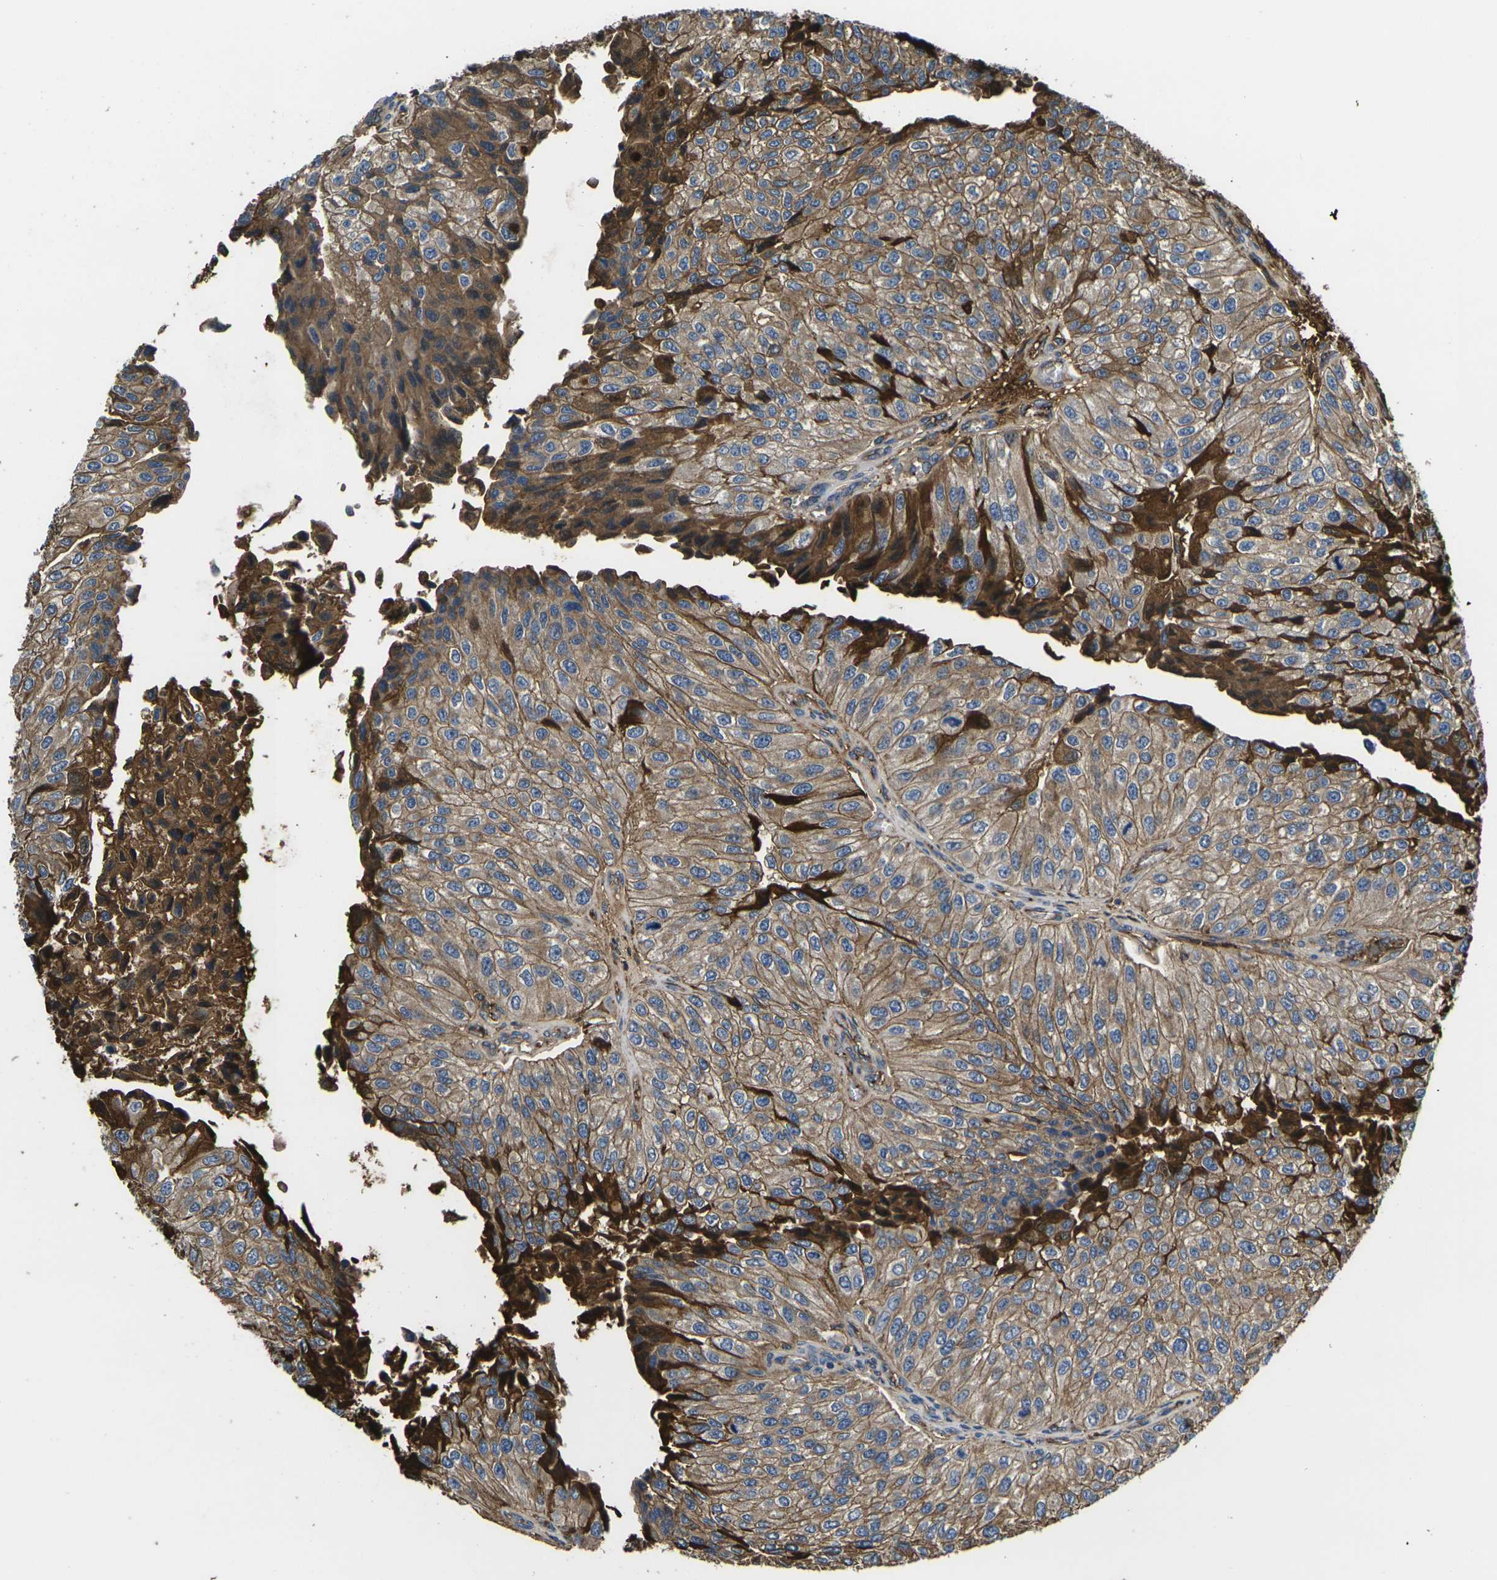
{"staining": {"intensity": "moderate", "quantity": ">75%", "location": "cytoplasmic/membranous"}, "tissue": "urothelial cancer", "cell_type": "Tumor cells", "image_type": "cancer", "snomed": [{"axis": "morphology", "description": "Urothelial carcinoma, High grade"}, {"axis": "topography", "description": "Kidney"}, {"axis": "topography", "description": "Urinary bladder"}], "caption": "Urothelial carcinoma (high-grade) tissue exhibits moderate cytoplasmic/membranous positivity in about >75% of tumor cells", "gene": "HSPG2", "patient": {"sex": "male", "age": 77}}